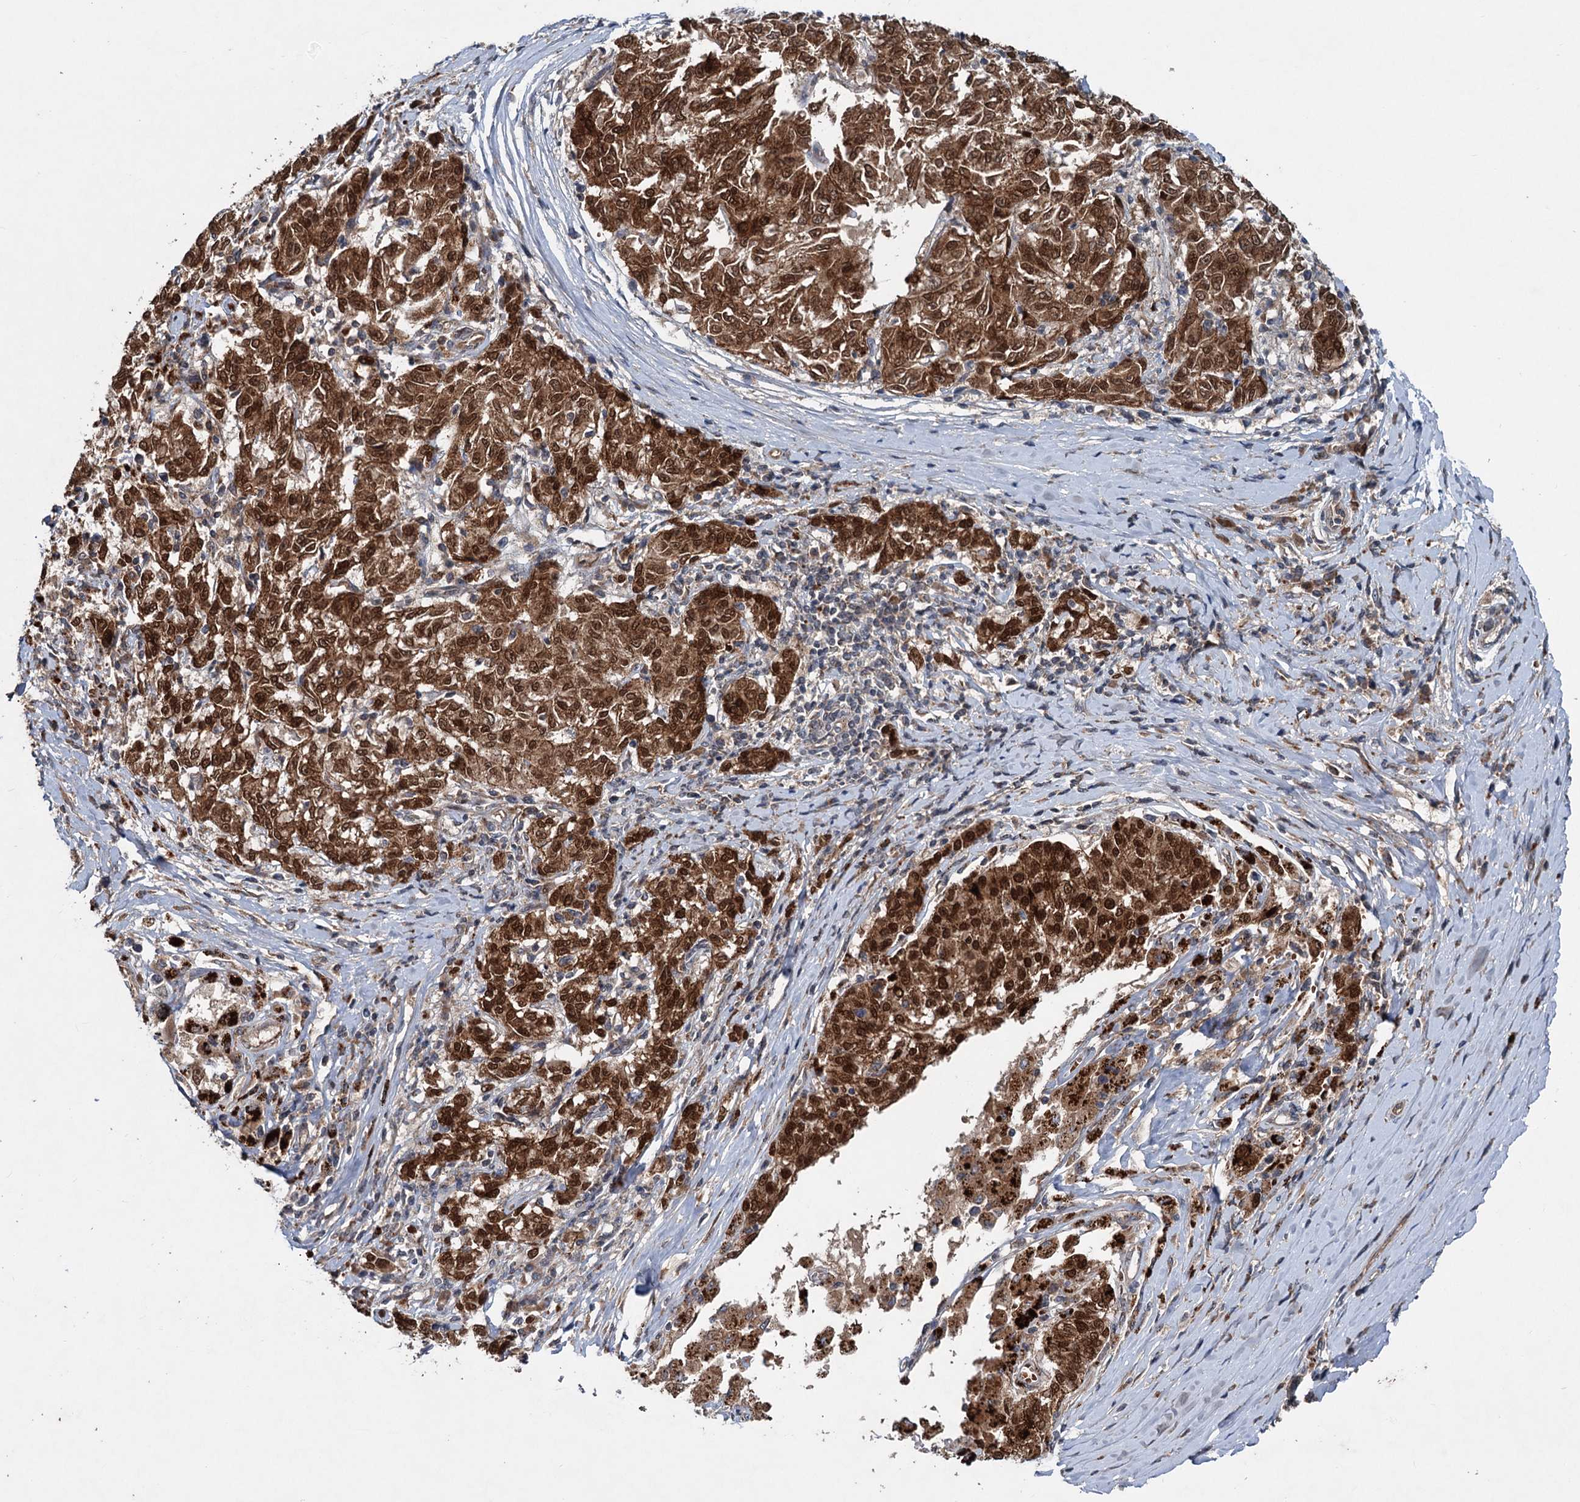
{"staining": {"intensity": "strong", "quantity": ">75%", "location": "cytoplasmic/membranous,nuclear"}, "tissue": "melanoma", "cell_type": "Tumor cells", "image_type": "cancer", "snomed": [{"axis": "morphology", "description": "Malignant melanoma, NOS"}, {"axis": "topography", "description": "Skin"}], "caption": "About >75% of tumor cells in human melanoma demonstrate strong cytoplasmic/membranous and nuclear protein staining as visualized by brown immunohistochemical staining.", "gene": "N4BP2L2", "patient": {"sex": "female", "age": 72}}